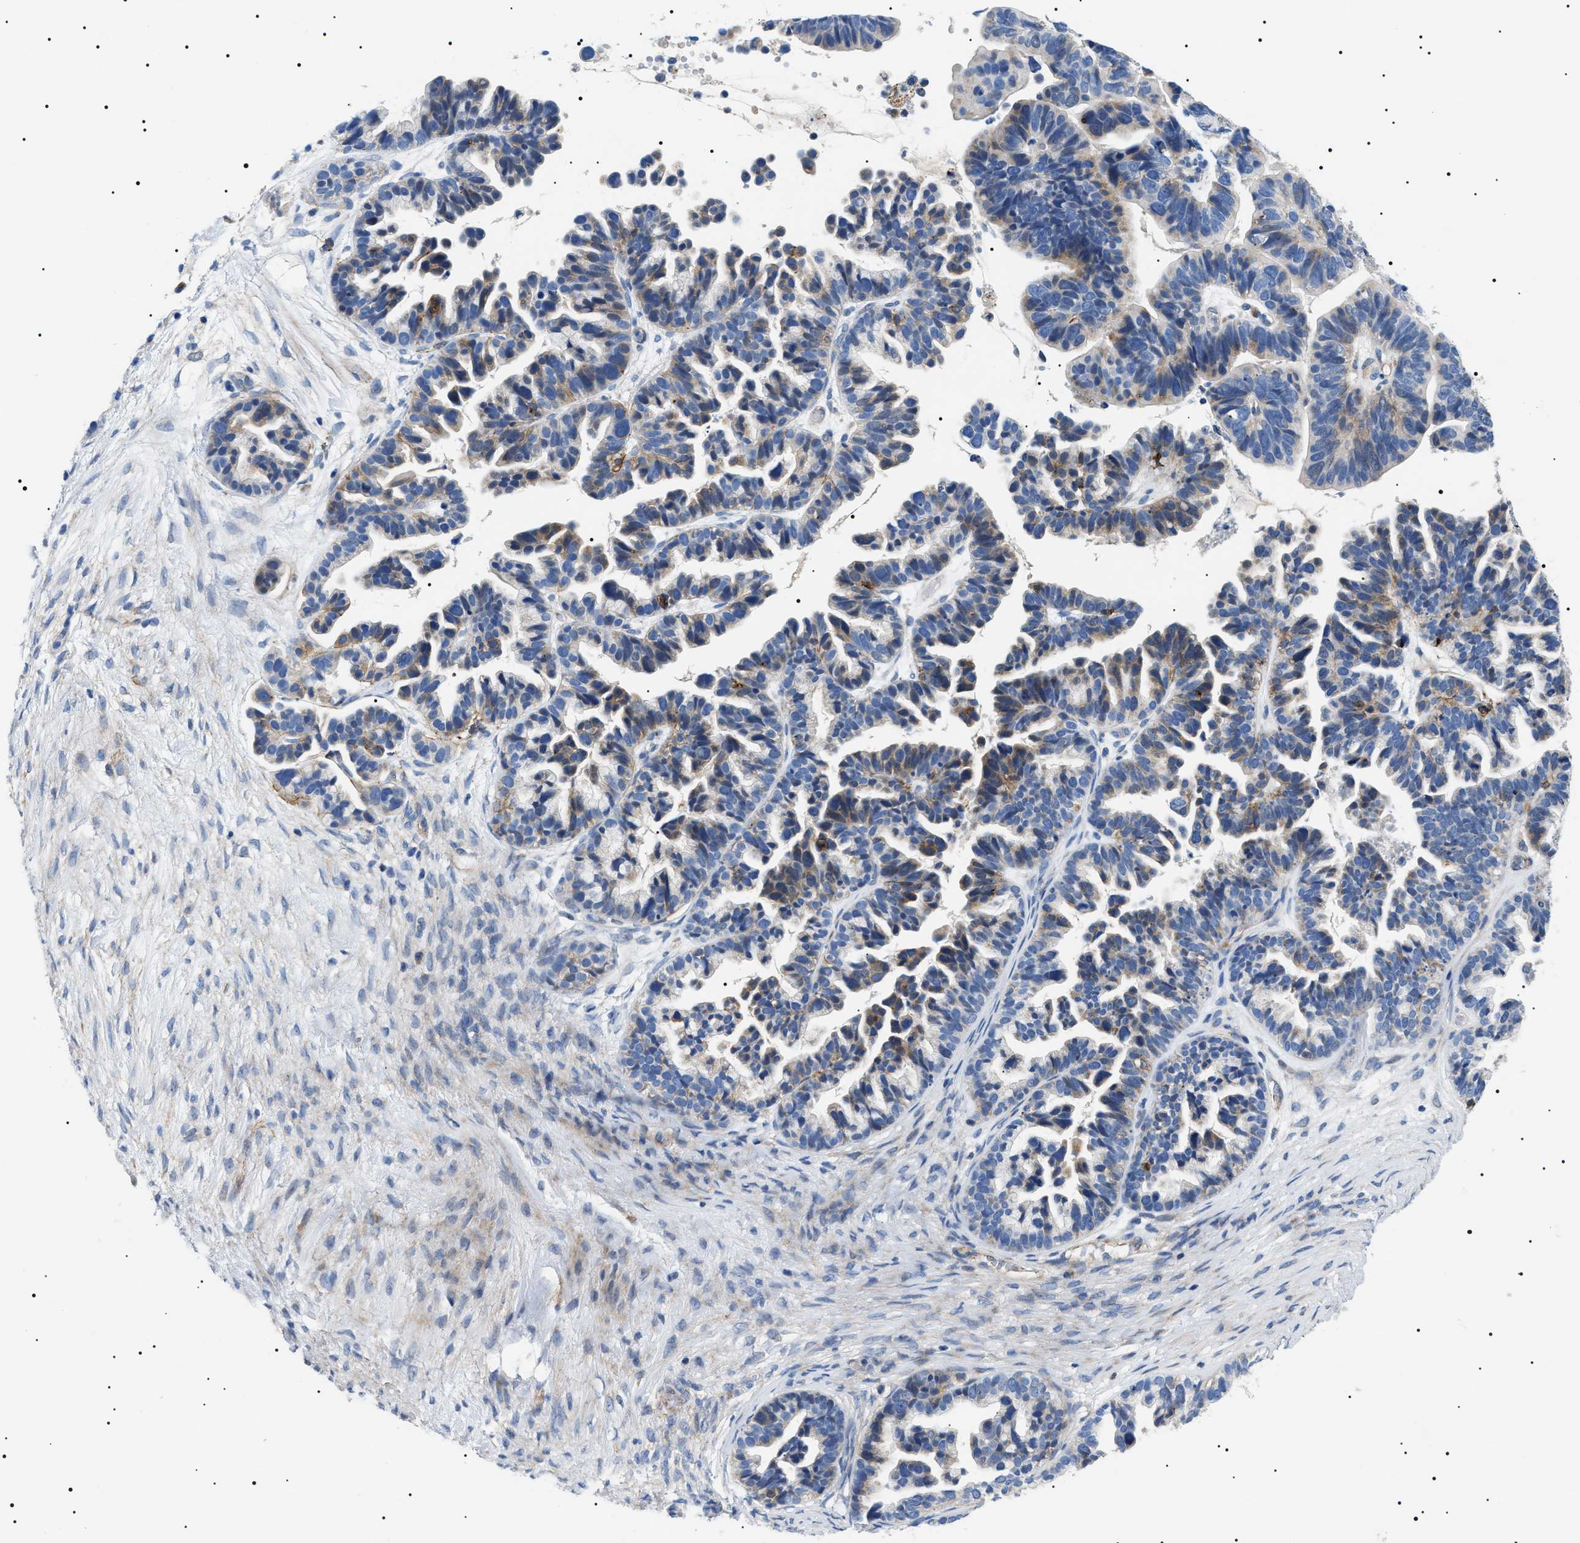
{"staining": {"intensity": "moderate", "quantity": "<25%", "location": "cytoplasmic/membranous"}, "tissue": "ovarian cancer", "cell_type": "Tumor cells", "image_type": "cancer", "snomed": [{"axis": "morphology", "description": "Cystadenocarcinoma, serous, NOS"}, {"axis": "topography", "description": "Ovary"}], "caption": "Protein staining reveals moderate cytoplasmic/membranous expression in about <25% of tumor cells in serous cystadenocarcinoma (ovarian).", "gene": "TMEM222", "patient": {"sex": "female", "age": 56}}